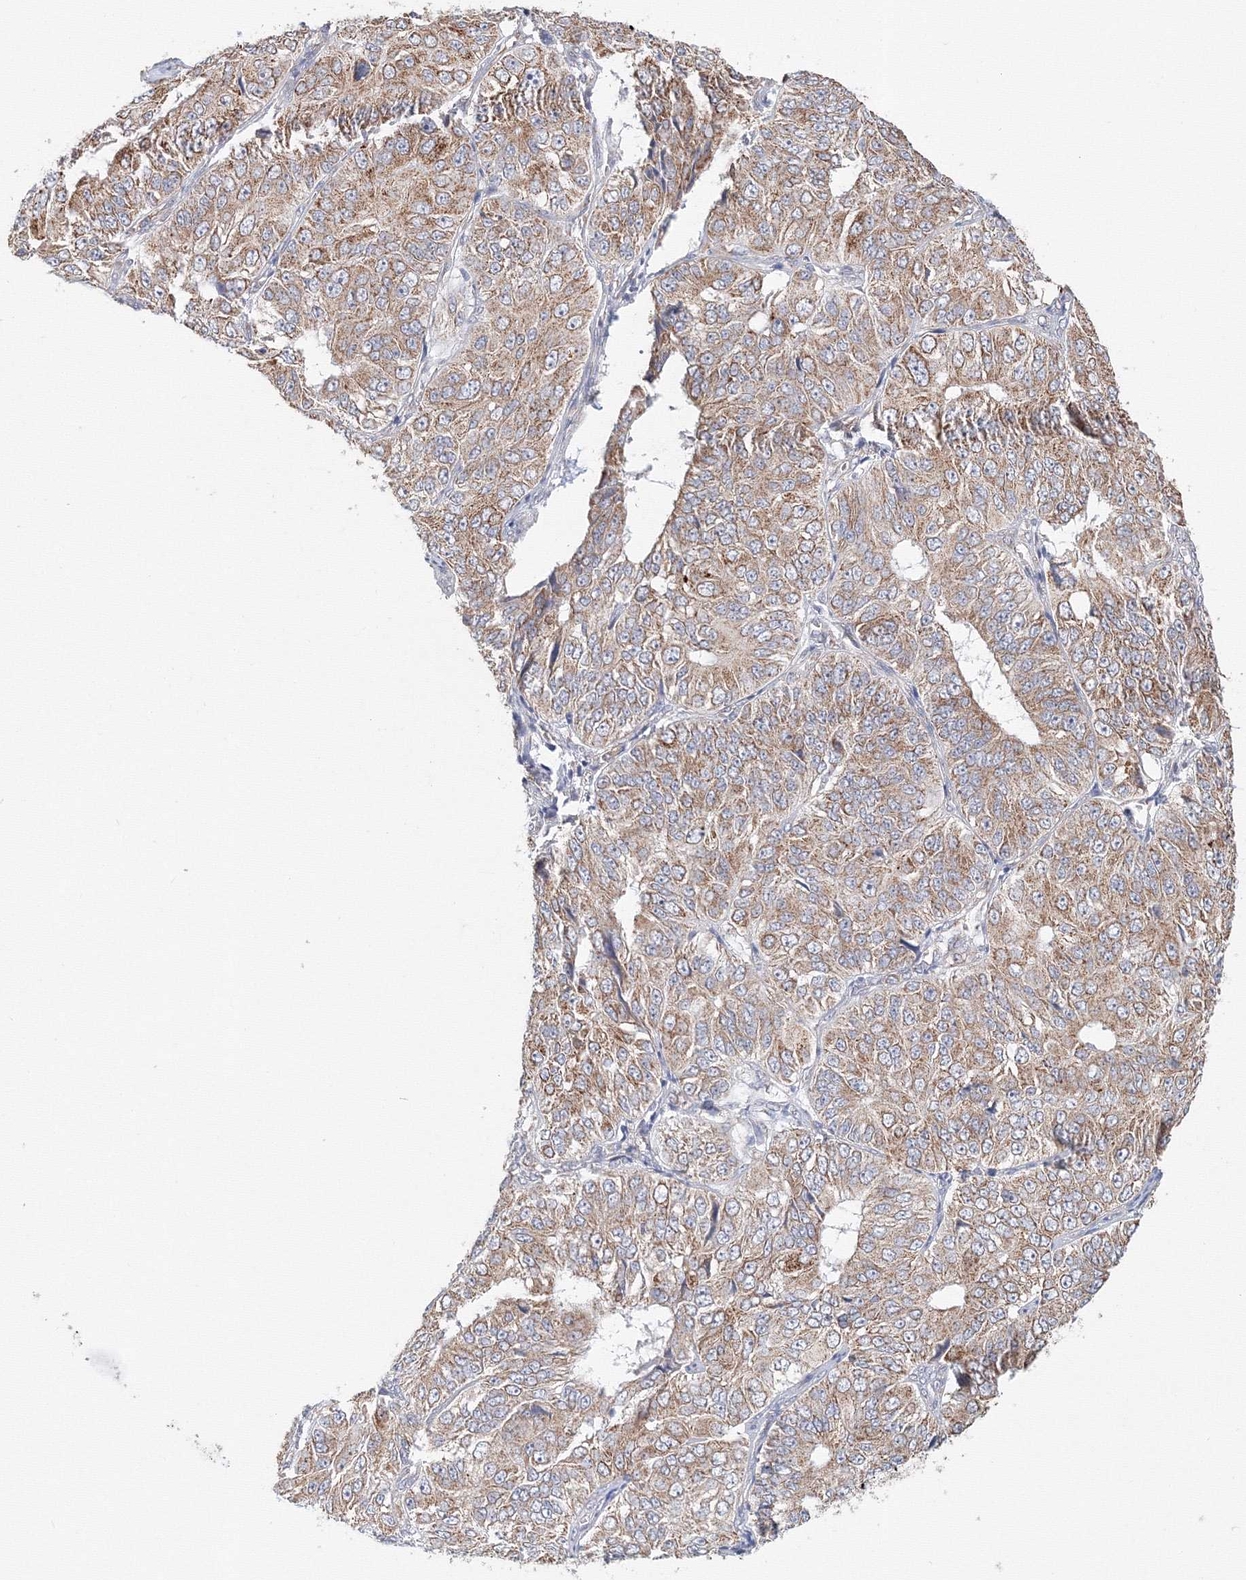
{"staining": {"intensity": "moderate", "quantity": ">75%", "location": "cytoplasmic/membranous"}, "tissue": "ovarian cancer", "cell_type": "Tumor cells", "image_type": "cancer", "snomed": [{"axis": "morphology", "description": "Carcinoma, endometroid"}, {"axis": "topography", "description": "Ovary"}], "caption": "IHC (DAB (3,3'-diaminobenzidine)) staining of ovarian cancer displays moderate cytoplasmic/membranous protein staining in about >75% of tumor cells. (DAB (3,3'-diaminobenzidine) IHC with brightfield microscopy, high magnification).", "gene": "DHRS12", "patient": {"sex": "female", "age": 51}}